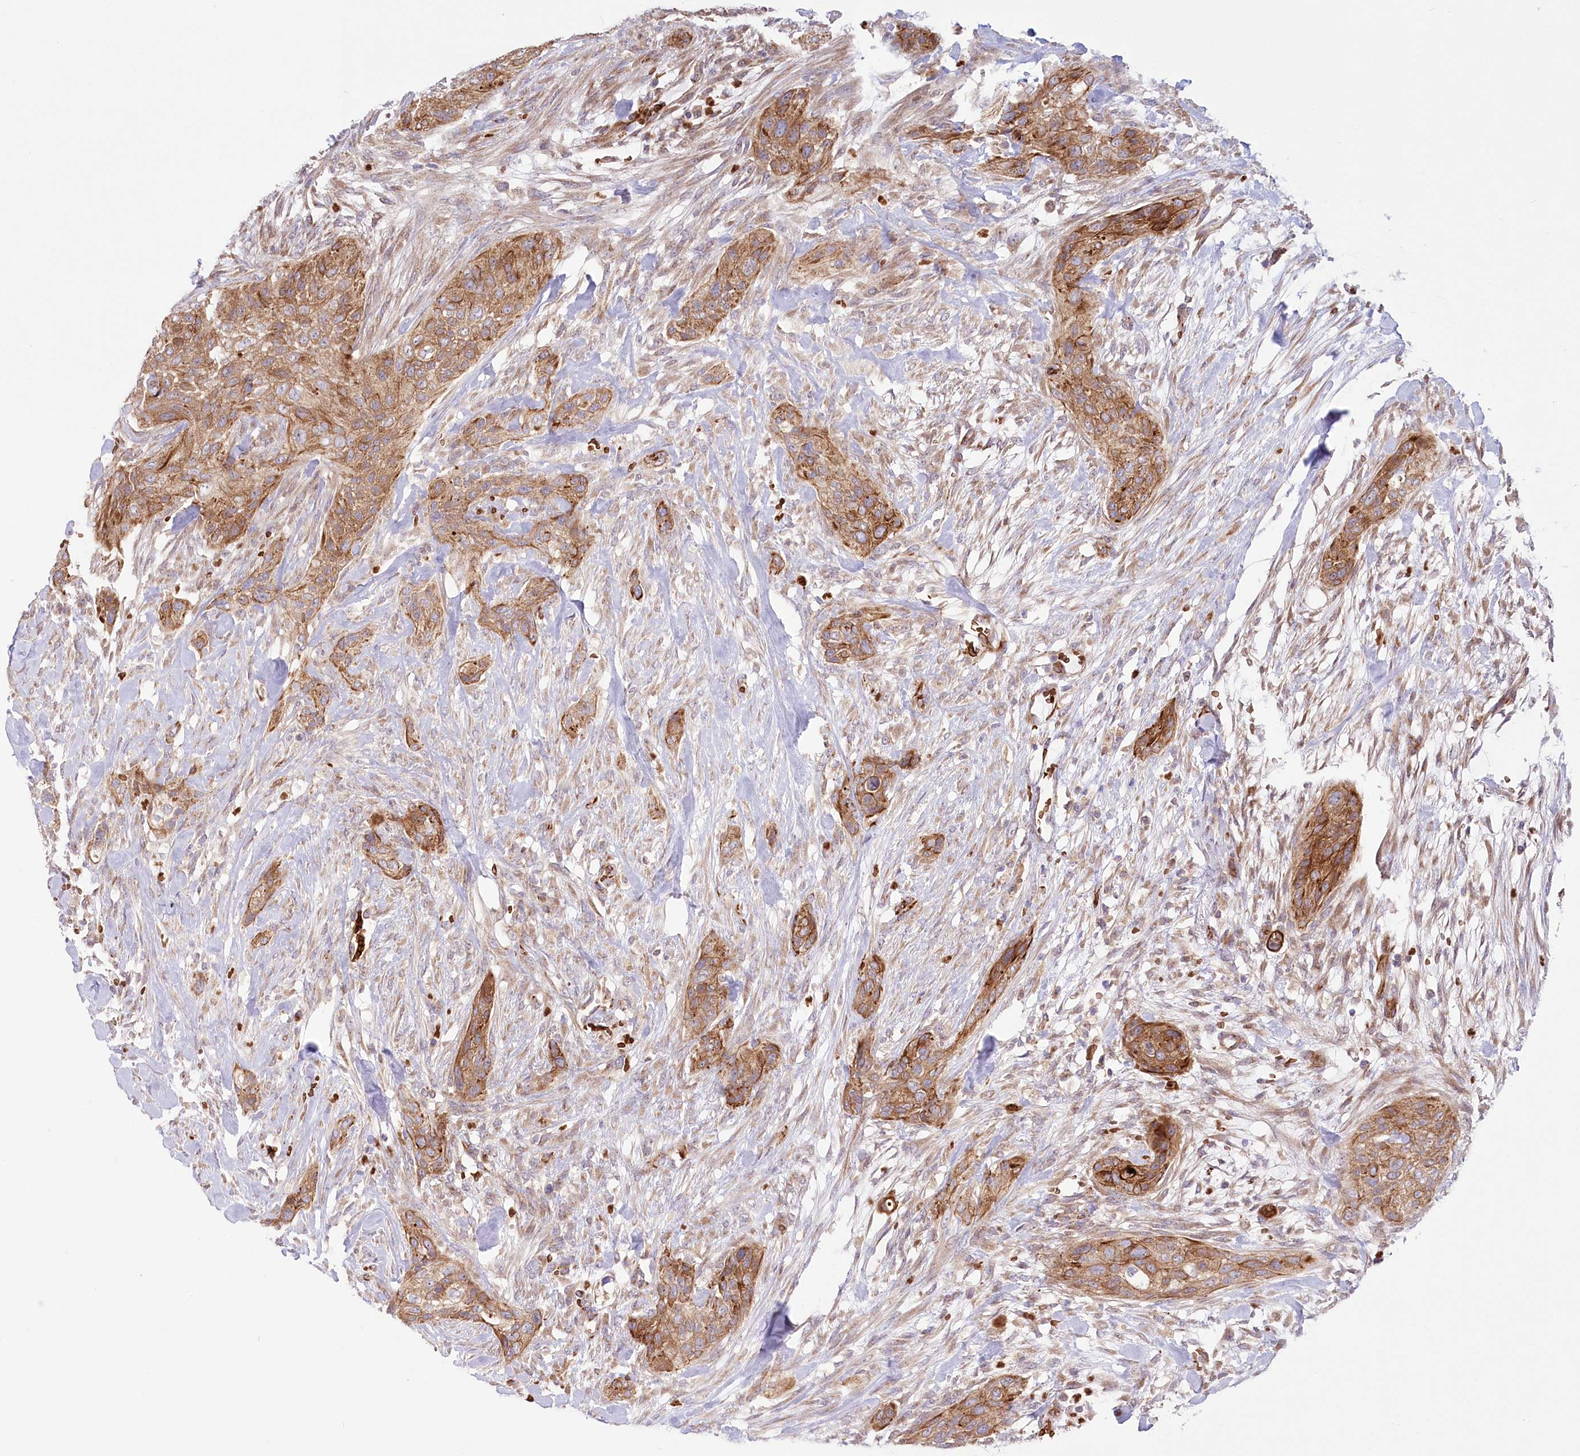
{"staining": {"intensity": "moderate", "quantity": ">75%", "location": "cytoplasmic/membranous"}, "tissue": "urothelial cancer", "cell_type": "Tumor cells", "image_type": "cancer", "snomed": [{"axis": "morphology", "description": "Urothelial carcinoma, High grade"}, {"axis": "topography", "description": "Urinary bladder"}], "caption": "A brown stain highlights moderate cytoplasmic/membranous staining of a protein in human urothelial cancer tumor cells.", "gene": "COMMD3", "patient": {"sex": "male", "age": 35}}